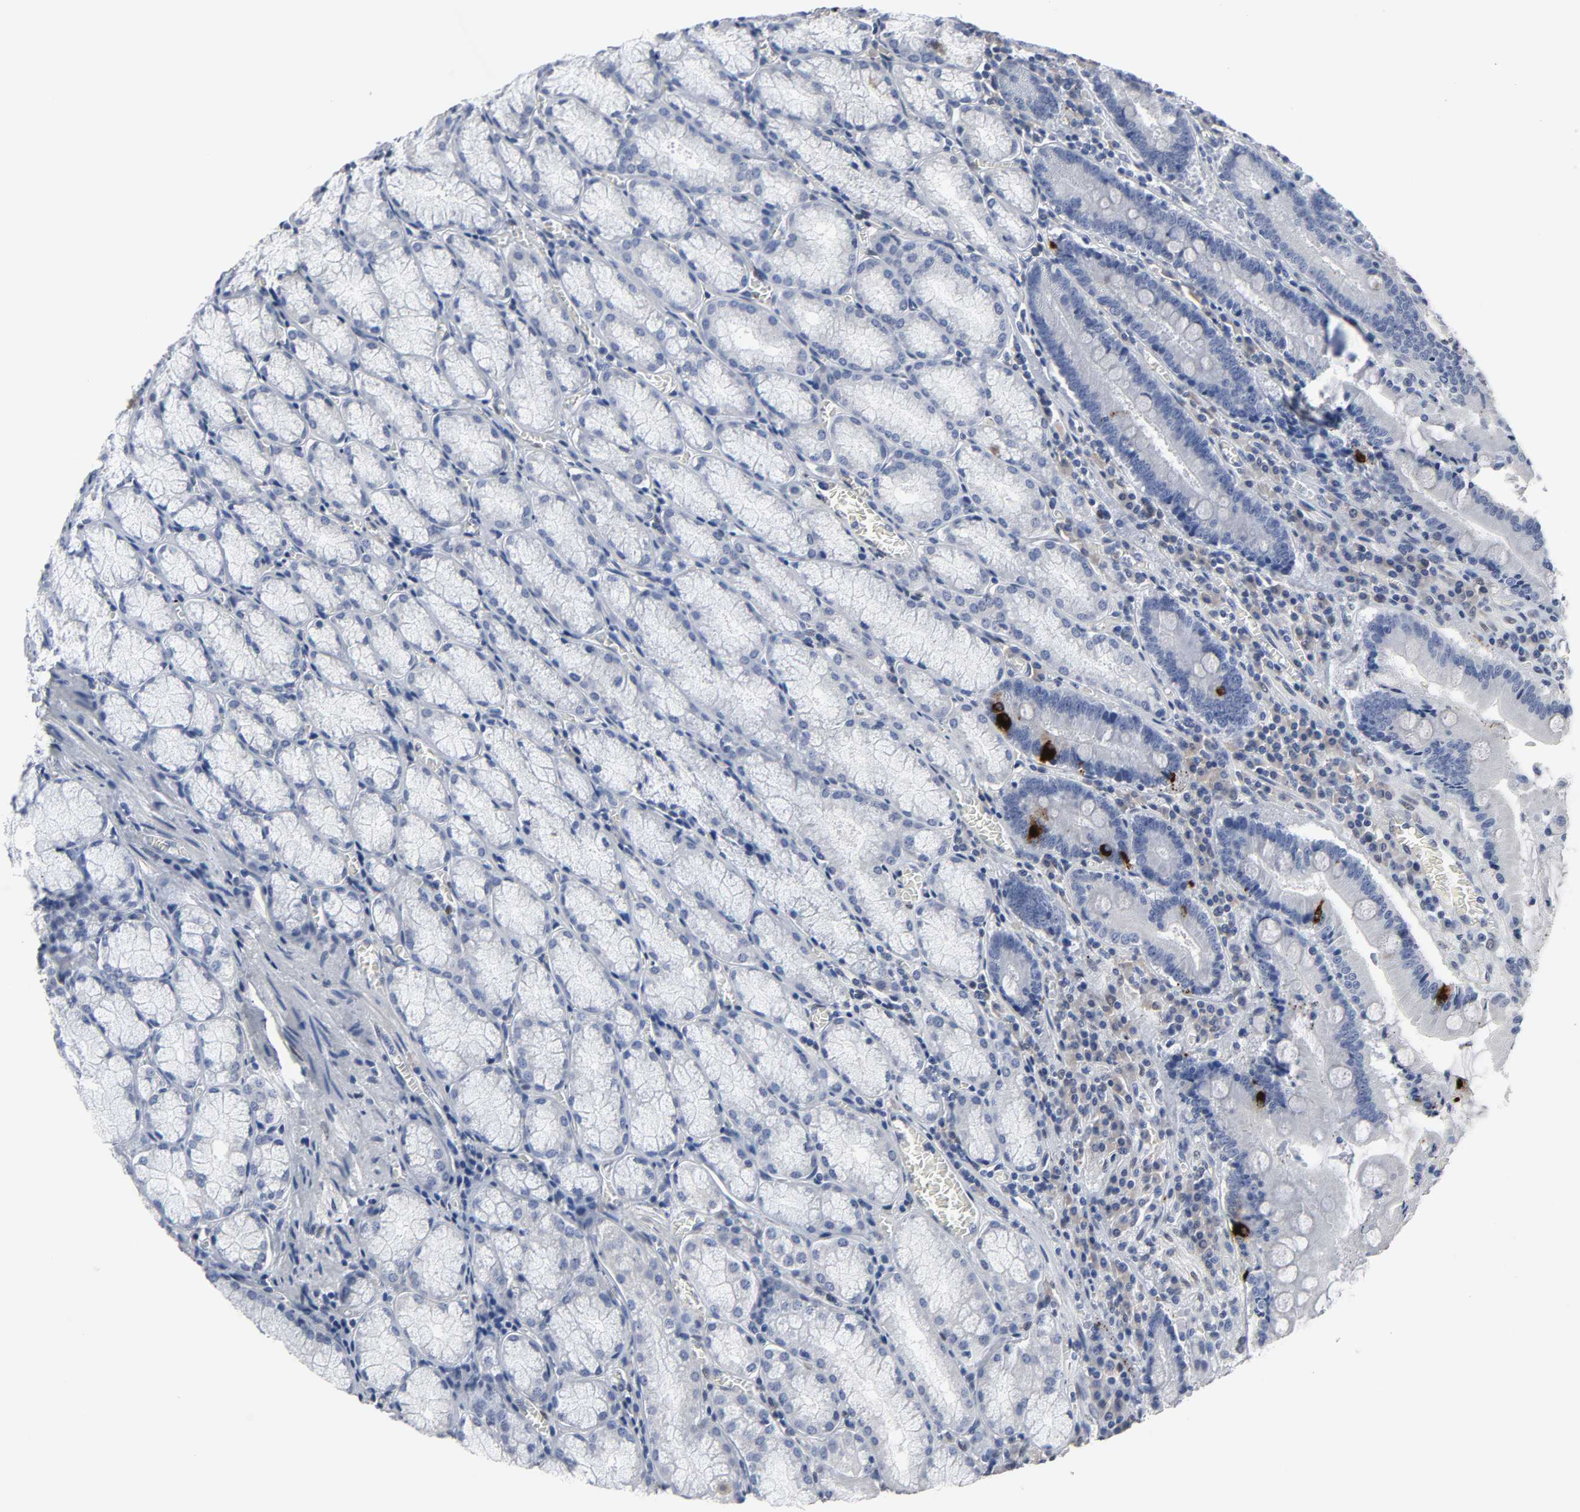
{"staining": {"intensity": "strong", "quantity": "<25%", "location": "cytoplasmic/membranous"}, "tissue": "stomach", "cell_type": "Glandular cells", "image_type": "normal", "snomed": [{"axis": "morphology", "description": "Normal tissue, NOS"}, {"axis": "topography", "description": "Stomach, lower"}], "caption": "There is medium levels of strong cytoplasmic/membranous staining in glandular cells of unremarkable stomach, as demonstrated by immunohistochemical staining (brown color).", "gene": "SALL2", "patient": {"sex": "male", "age": 56}}